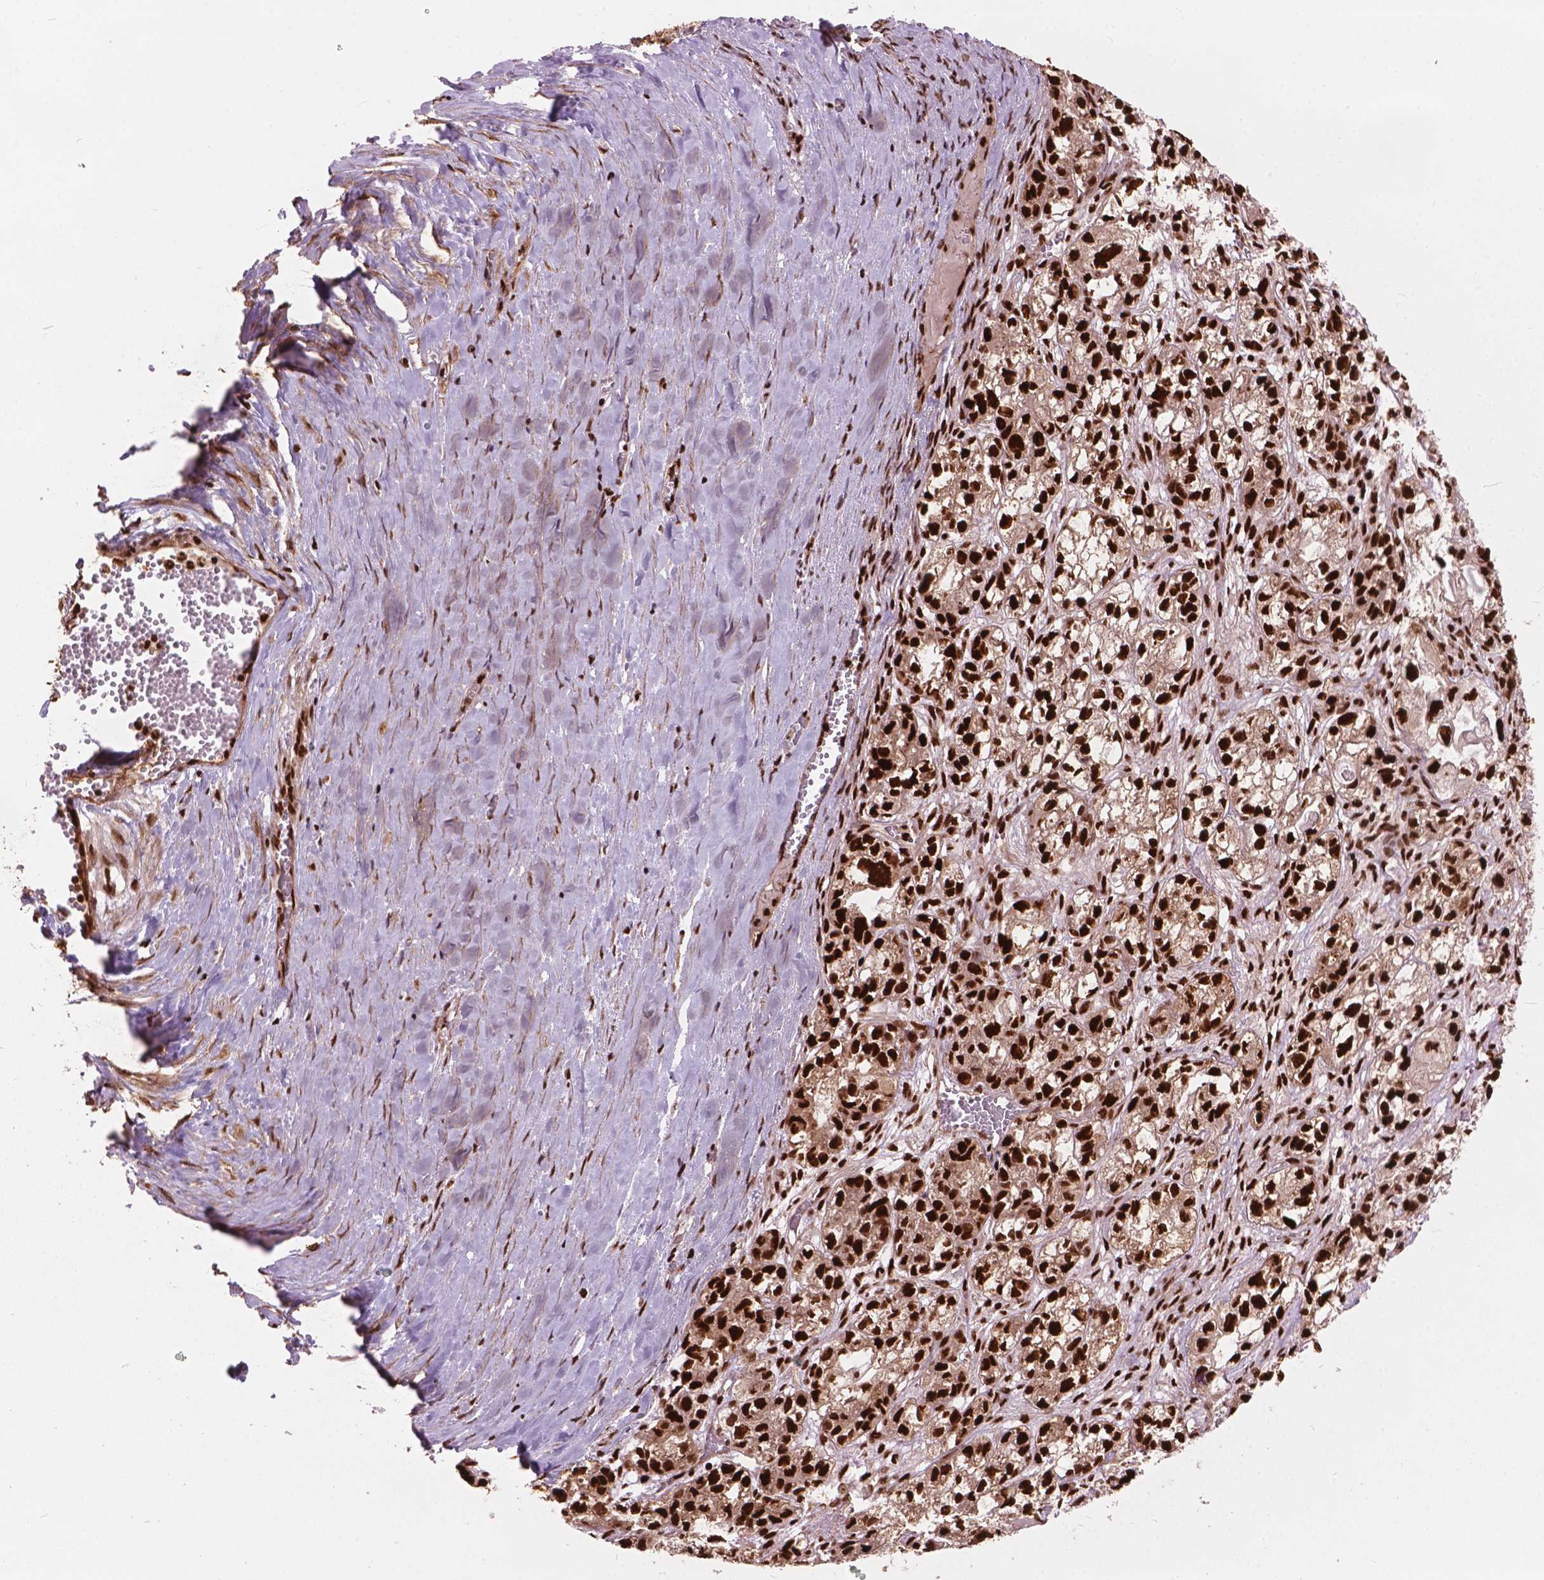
{"staining": {"intensity": "strong", "quantity": ">75%", "location": "nuclear"}, "tissue": "ovarian cancer", "cell_type": "Tumor cells", "image_type": "cancer", "snomed": [{"axis": "morphology", "description": "Carcinoma, endometroid"}, {"axis": "topography", "description": "Ovary"}], "caption": "Tumor cells display strong nuclear positivity in about >75% of cells in endometroid carcinoma (ovarian).", "gene": "ANP32B", "patient": {"sex": "female", "age": 64}}